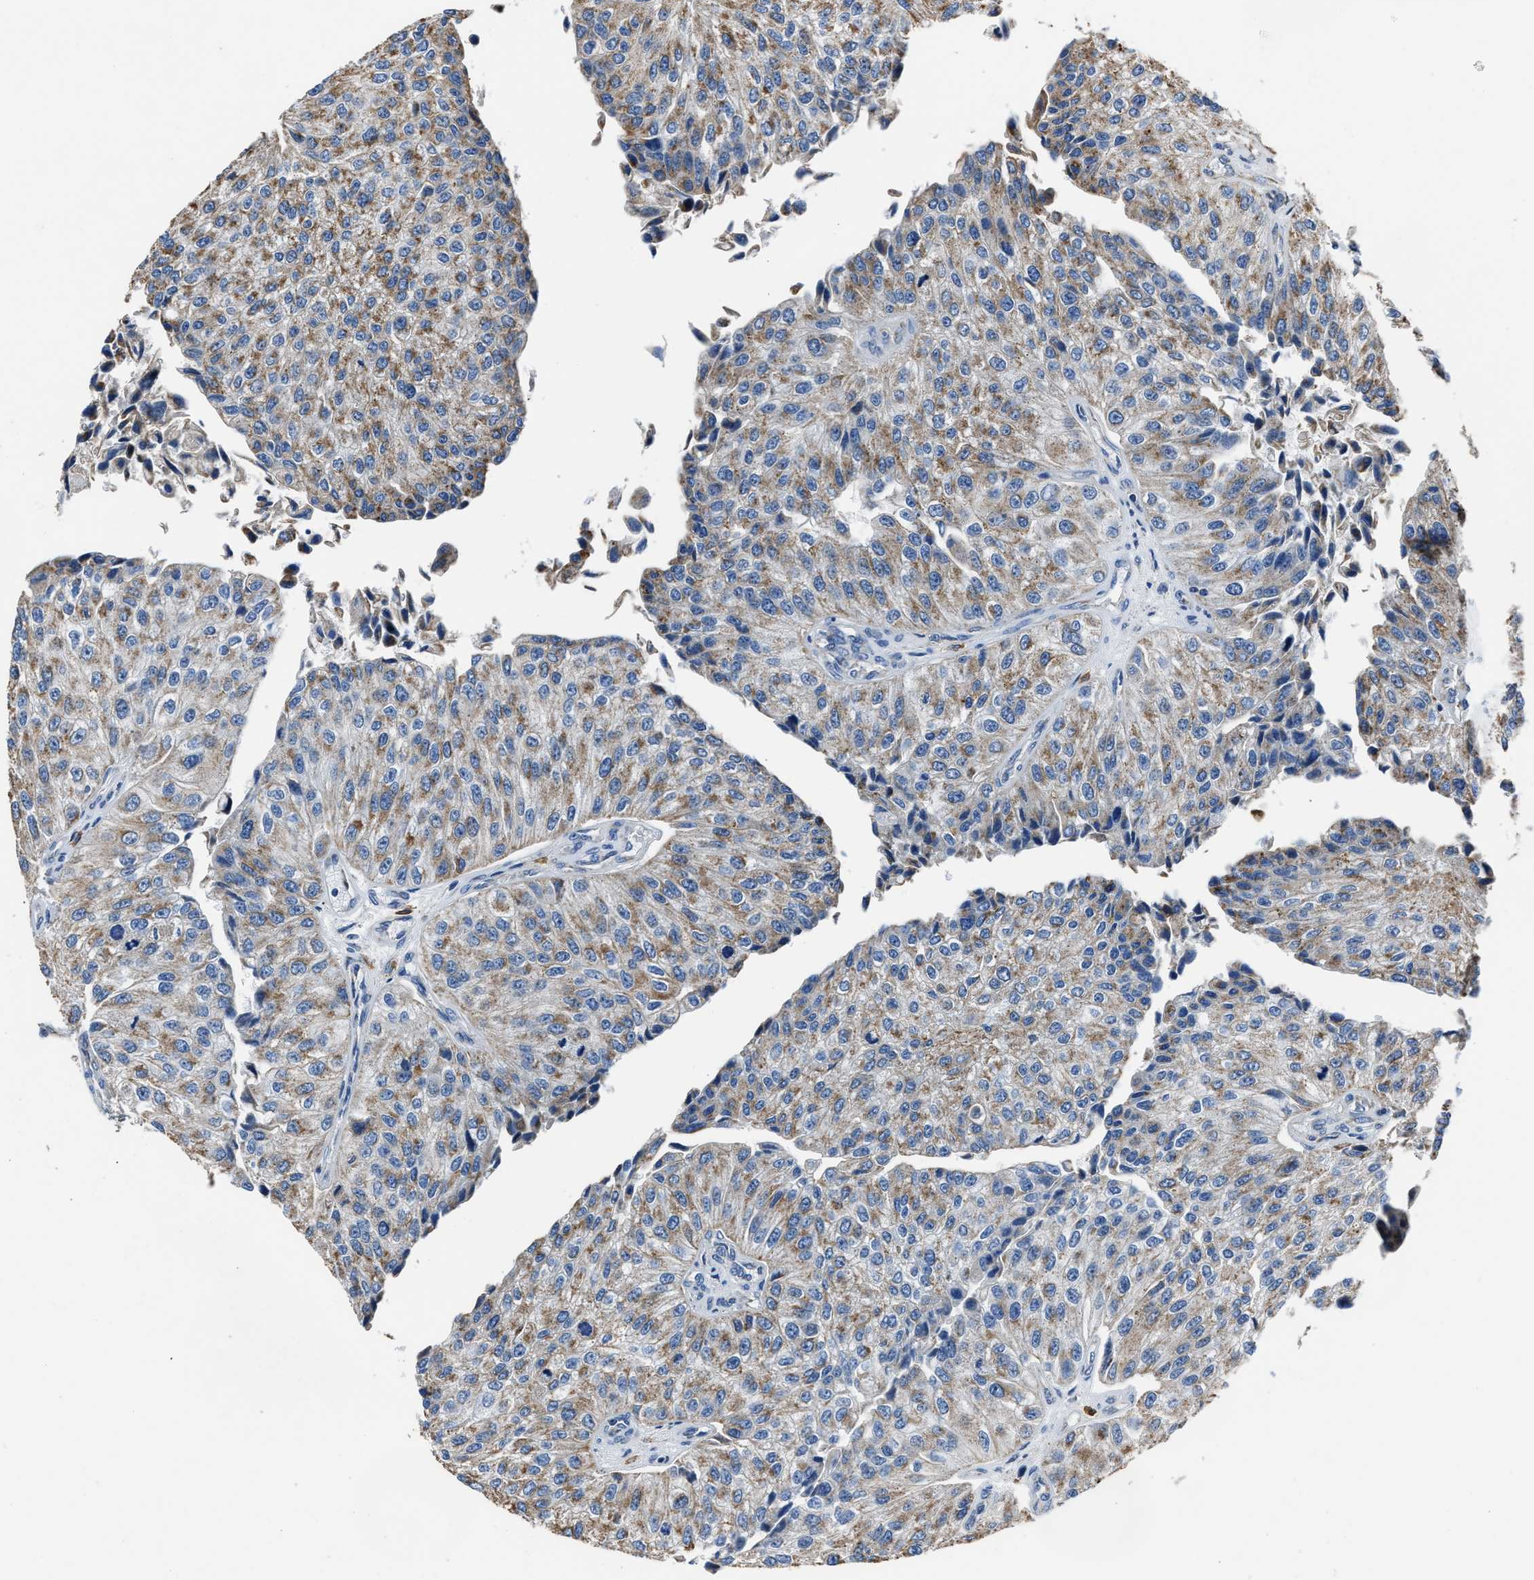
{"staining": {"intensity": "moderate", "quantity": ">75%", "location": "cytoplasmic/membranous"}, "tissue": "urothelial cancer", "cell_type": "Tumor cells", "image_type": "cancer", "snomed": [{"axis": "morphology", "description": "Urothelial carcinoma, High grade"}, {"axis": "topography", "description": "Kidney"}, {"axis": "topography", "description": "Urinary bladder"}], "caption": "Immunohistochemical staining of human urothelial cancer exhibits medium levels of moderate cytoplasmic/membranous protein staining in approximately >75% of tumor cells.", "gene": "NSUN5", "patient": {"sex": "male", "age": 77}}